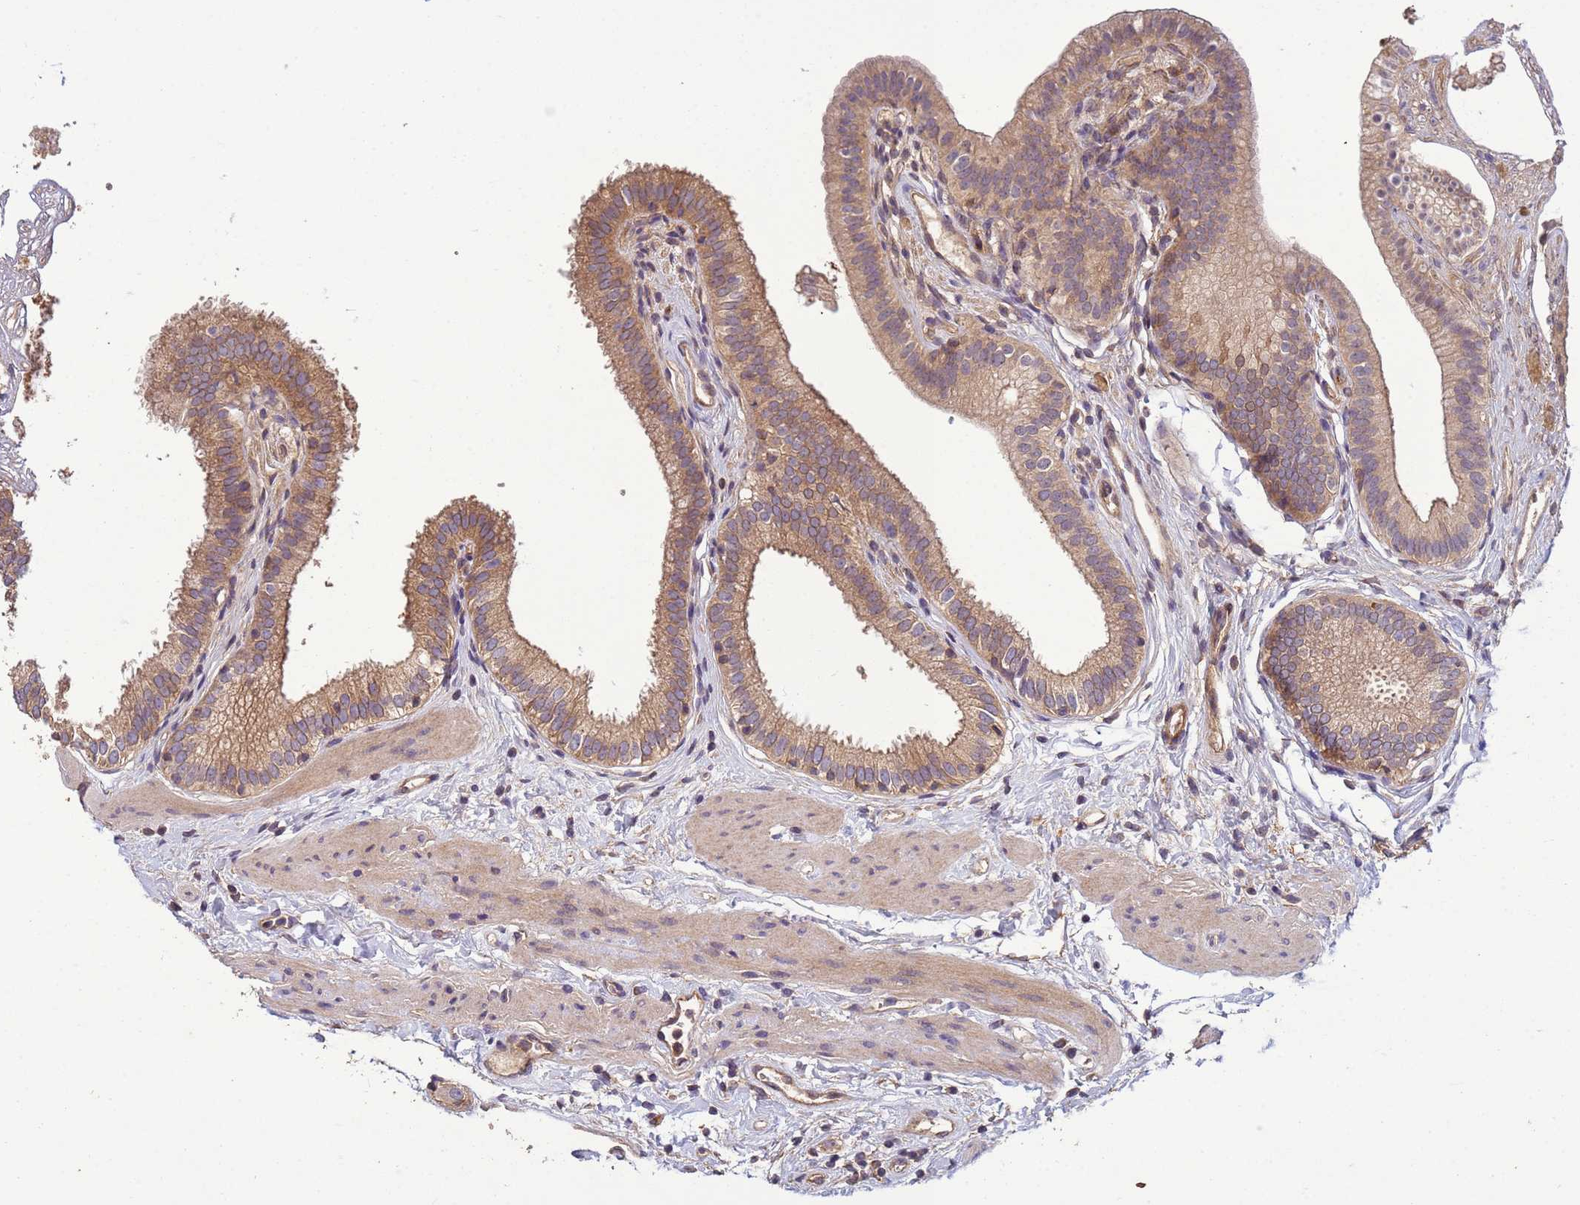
{"staining": {"intensity": "moderate", "quantity": ">75%", "location": "cytoplasmic/membranous"}, "tissue": "gallbladder", "cell_type": "Glandular cells", "image_type": "normal", "snomed": [{"axis": "morphology", "description": "Normal tissue, NOS"}, {"axis": "topography", "description": "Gallbladder"}], "caption": "Immunohistochemical staining of unremarkable gallbladder displays moderate cytoplasmic/membranous protein expression in about >75% of glandular cells. The staining is performed using DAB brown chromogen to label protein expression. The nuclei are counter-stained blue using hematoxylin.", "gene": "RAB10", "patient": {"sex": "female", "age": 54}}